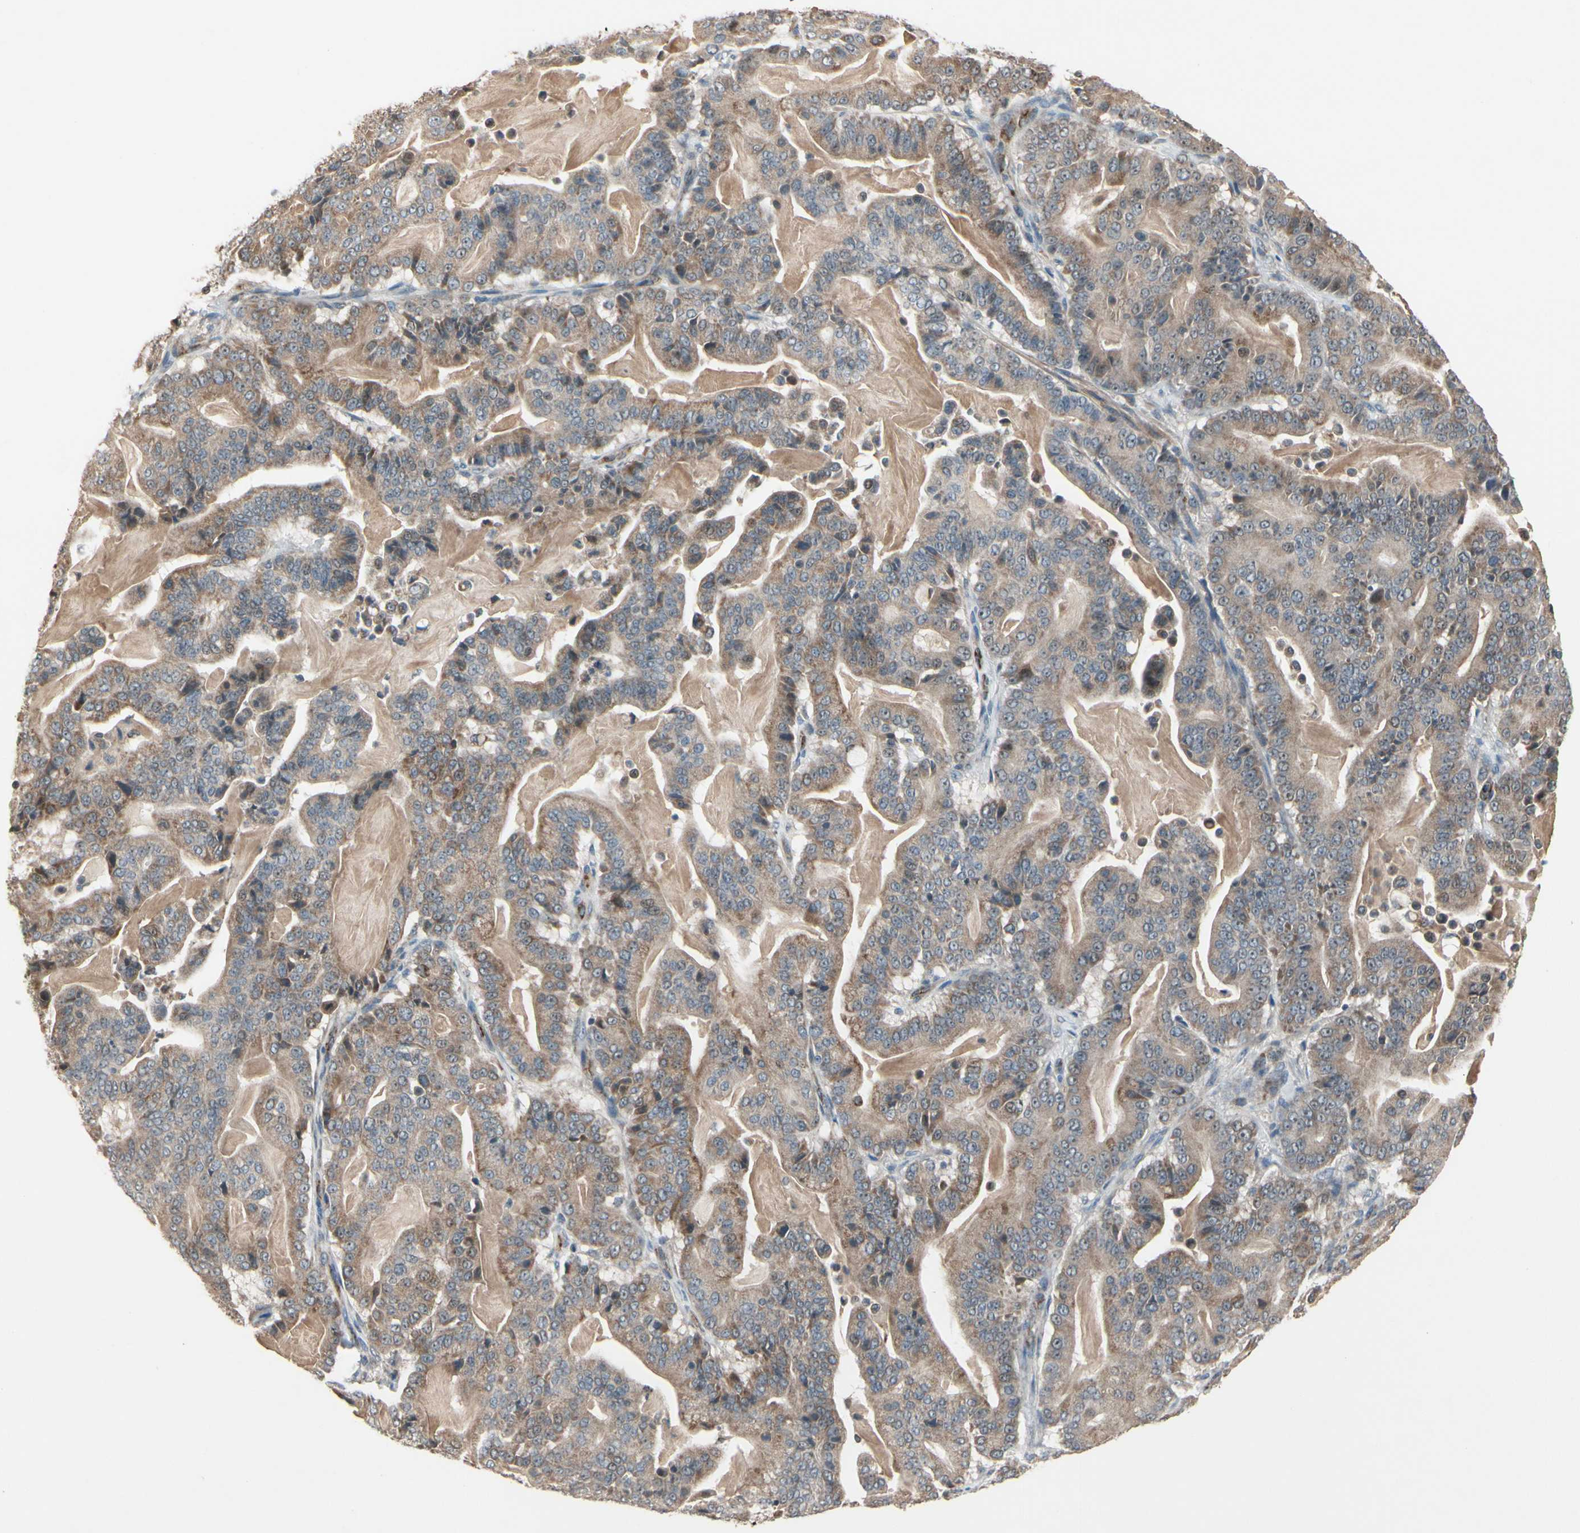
{"staining": {"intensity": "moderate", "quantity": ">75%", "location": "cytoplasmic/membranous"}, "tissue": "pancreatic cancer", "cell_type": "Tumor cells", "image_type": "cancer", "snomed": [{"axis": "morphology", "description": "Adenocarcinoma, NOS"}, {"axis": "topography", "description": "Pancreas"}], "caption": "Brown immunohistochemical staining in human pancreatic adenocarcinoma shows moderate cytoplasmic/membranous positivity in about >75% of tumor cells. The staining is performed using DAB (3,3'-diaminobenzidine) brown chromogen to label protein expression. The nuclei are counter-stained blue using hematoxylin.", "gene": "CPT1A", "patient": {"sex": "male", "age": 63}}